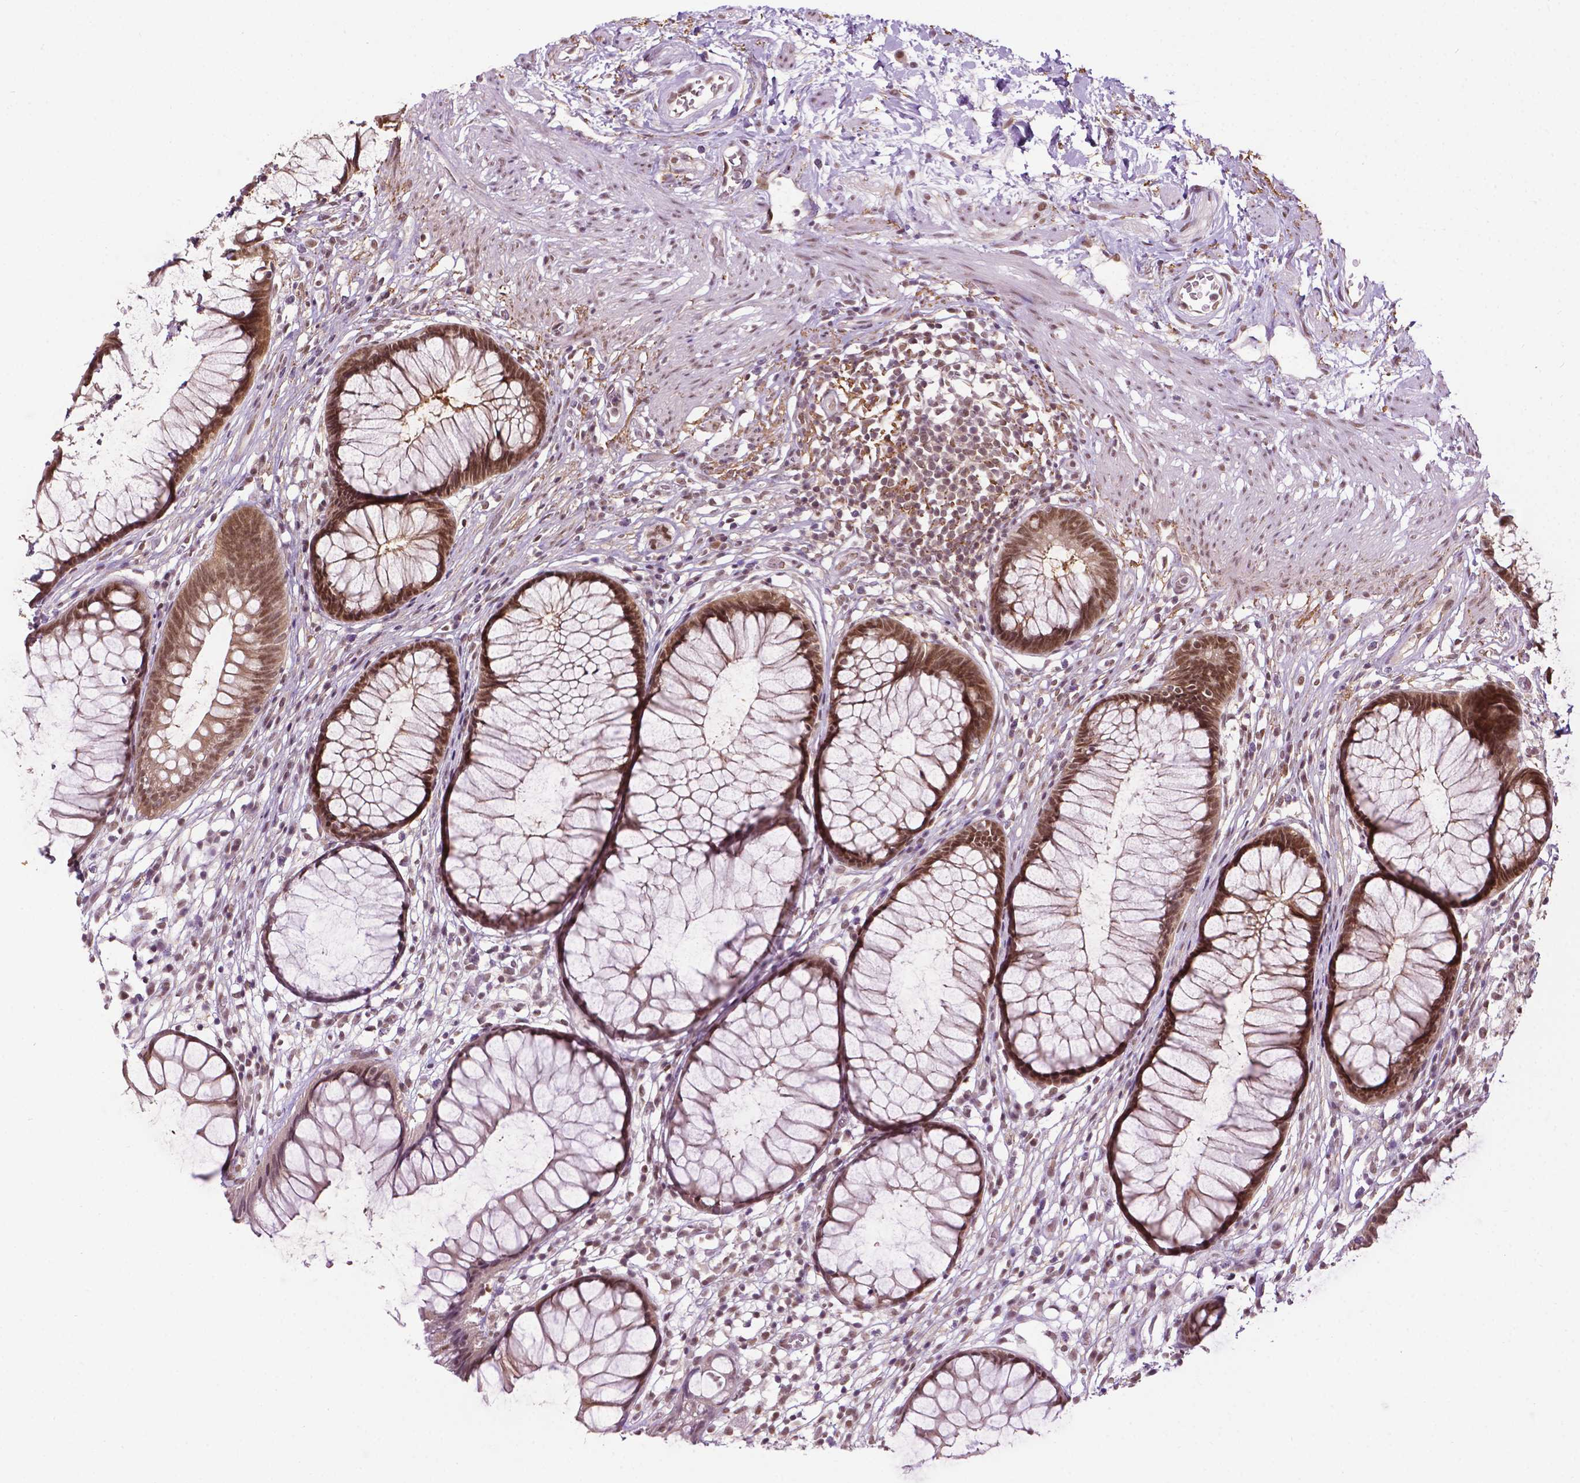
{"staining": {"intensity": "strong", "quantity": ">75%", "location": "nuclear"}, "tissue": "rectum", "cell_type": "Glandular cells", "image_type": "normal", "snomed": [{"axis": "morphology", "description": "Normal tissue, NOS"}, {"axis": "topography", "description": "Smooth muscle"}, {"axis": "topography", "description": "Rectum"}], "caption": "Immunohistochemical staining of benign human rectum exhibits high levels of strong nuclear positivity in about >75% of glandular cells. Immunohistochemistry stains the protein in brown and the nuclei are stained blue.", "gene": "UBQLN4", "patient": {"sex": "male", "age": 53}}